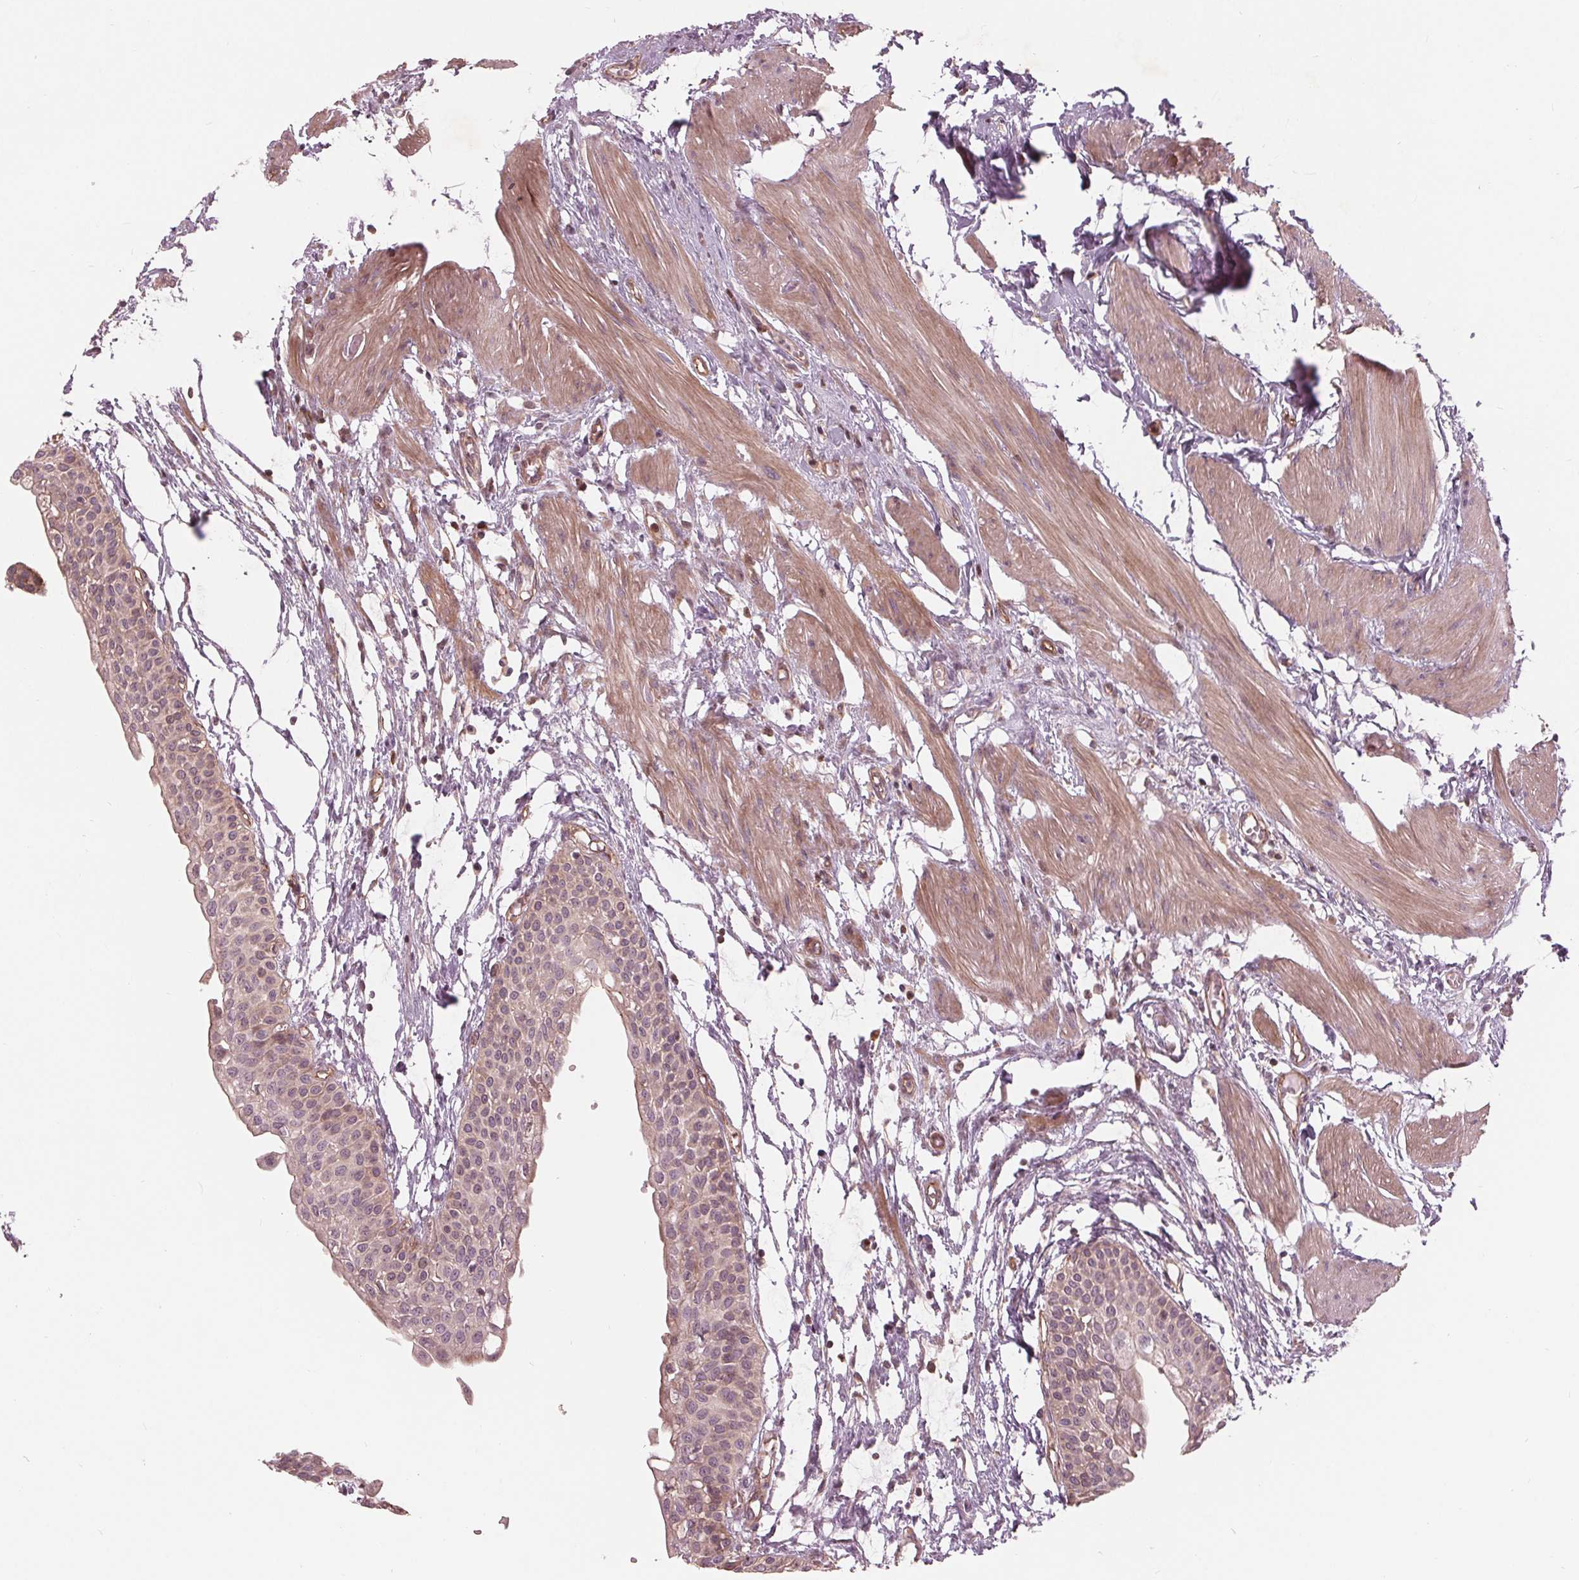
{"staining": {"intensity": "moderate", "quantity": "25%-75%", "location": "cytoplasmic/membranous"}, "tissue": "urinary bladder", "cell_type": "Urothelial cells", "image_type": "normal", "snomed": [{"axis": "morphology", "description": "Normal tissue, NOS"}, {"axis": "topography", "description": "Urinary bladder"}, {"axis": "topography", "description": "Peripheral nerve tissue"}], "caption": "High-magnification brightfield microscopy of unremarkable urinary bladder stained with DAB (brown) and counterstained with hematoxylin (blue). urothelial cells exhibit moderate cytoplasmic/membranous staining is present in approximately25%-75% of cells. (IHC, brightfield microscopy, high magnification).", "gene": "TXNIP", "patient": {"sex": "male", "age": 55}}